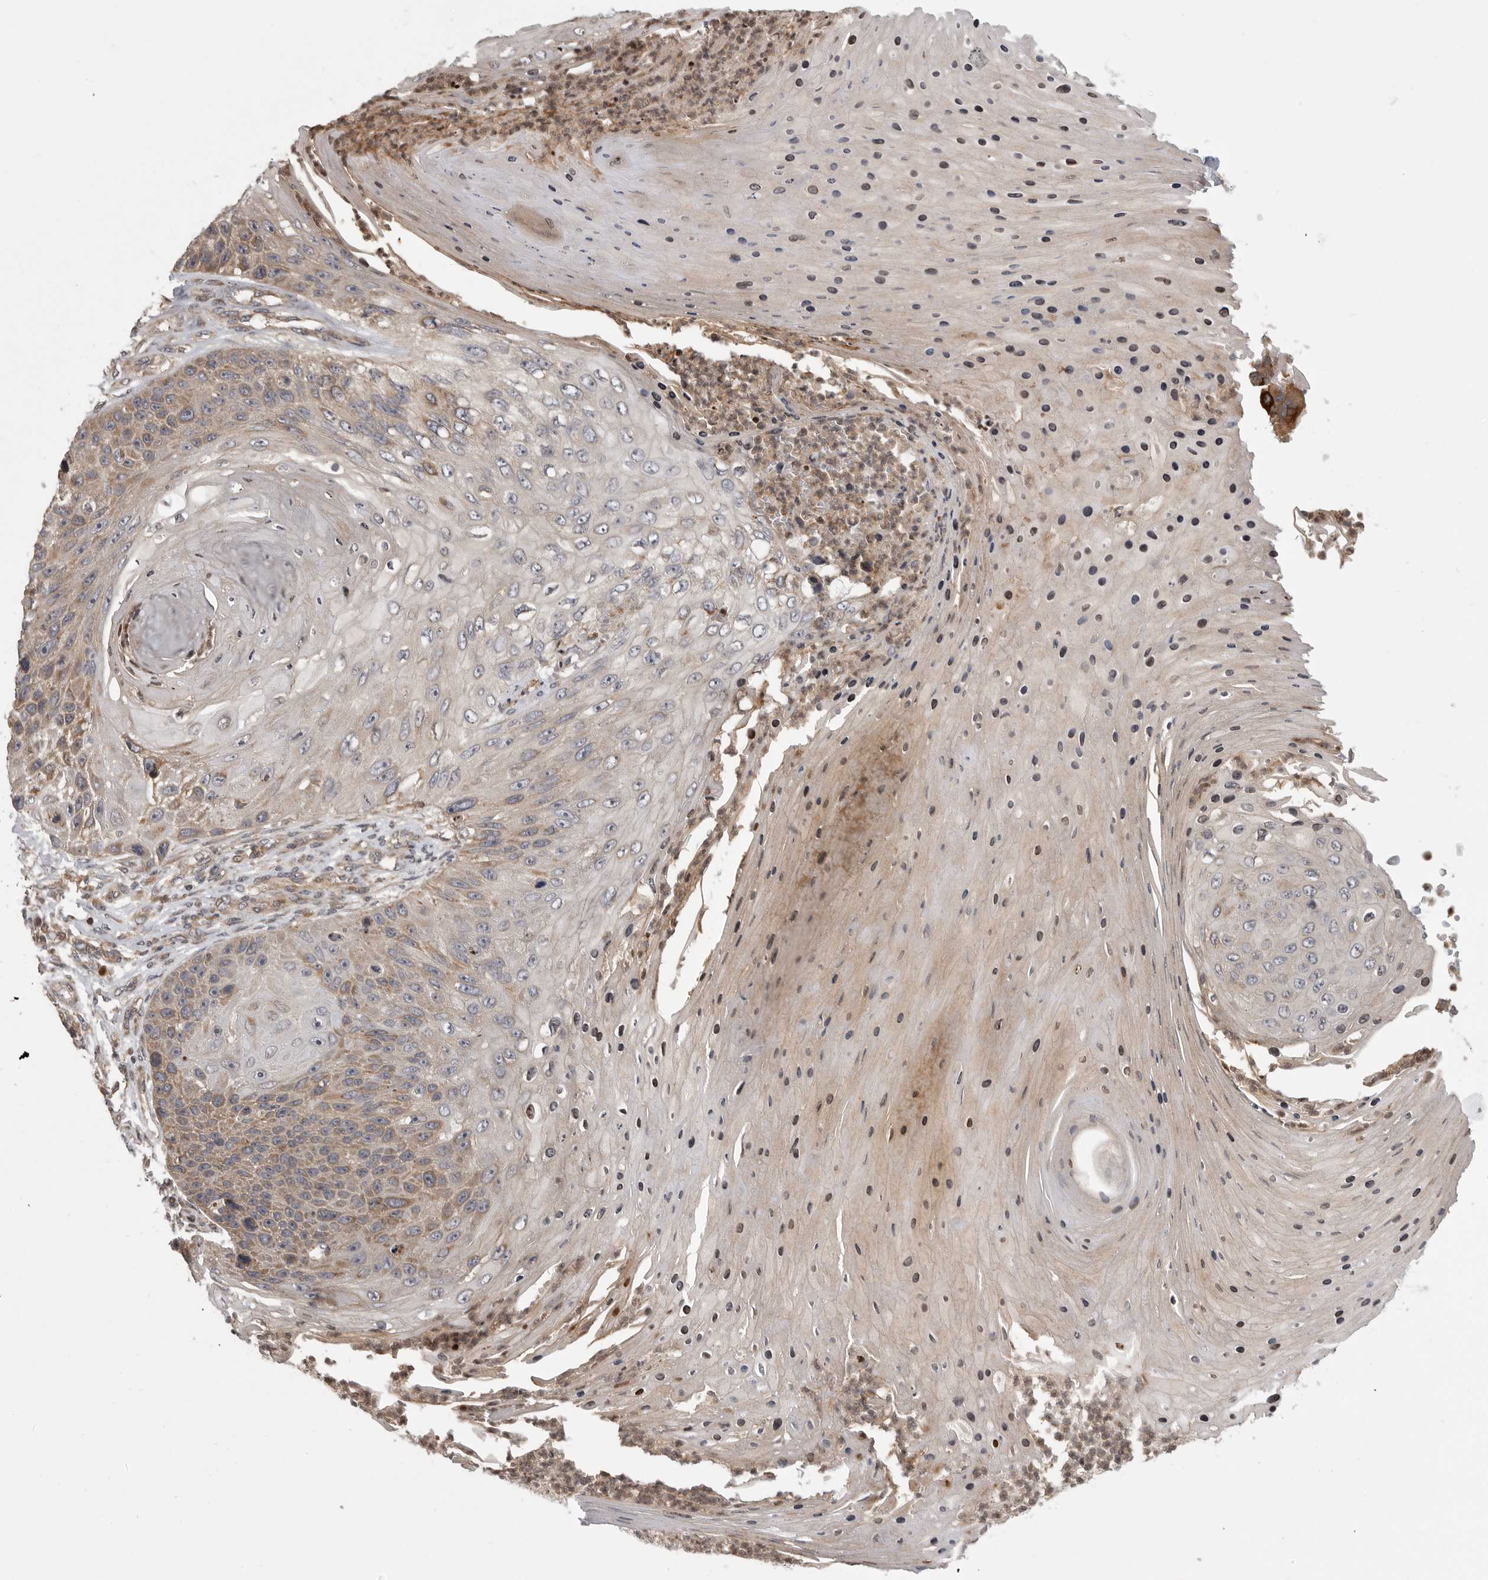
{"staining": {"intensity": "moderate", "quantity": ">75%", "location": "cytoplasmic/membranous"}, "tissue": "skin cancer", "cell_type": "Tumor cells", "image_type": "cancer", "snomed": [{"axis": "morphology", "description": "Squamous cell carcinoma, NOS"}, {"axis": "topography", "description": "Skin"}], "caption": "Immunohistochemical staining of skin squamous cell carcinoma reveals medium levels of moderate cytoplasmic/membranous positivity in about >75% of tumor cells.", "gene": "OXR1", "patient": {"sex": "female", "age": 88}}